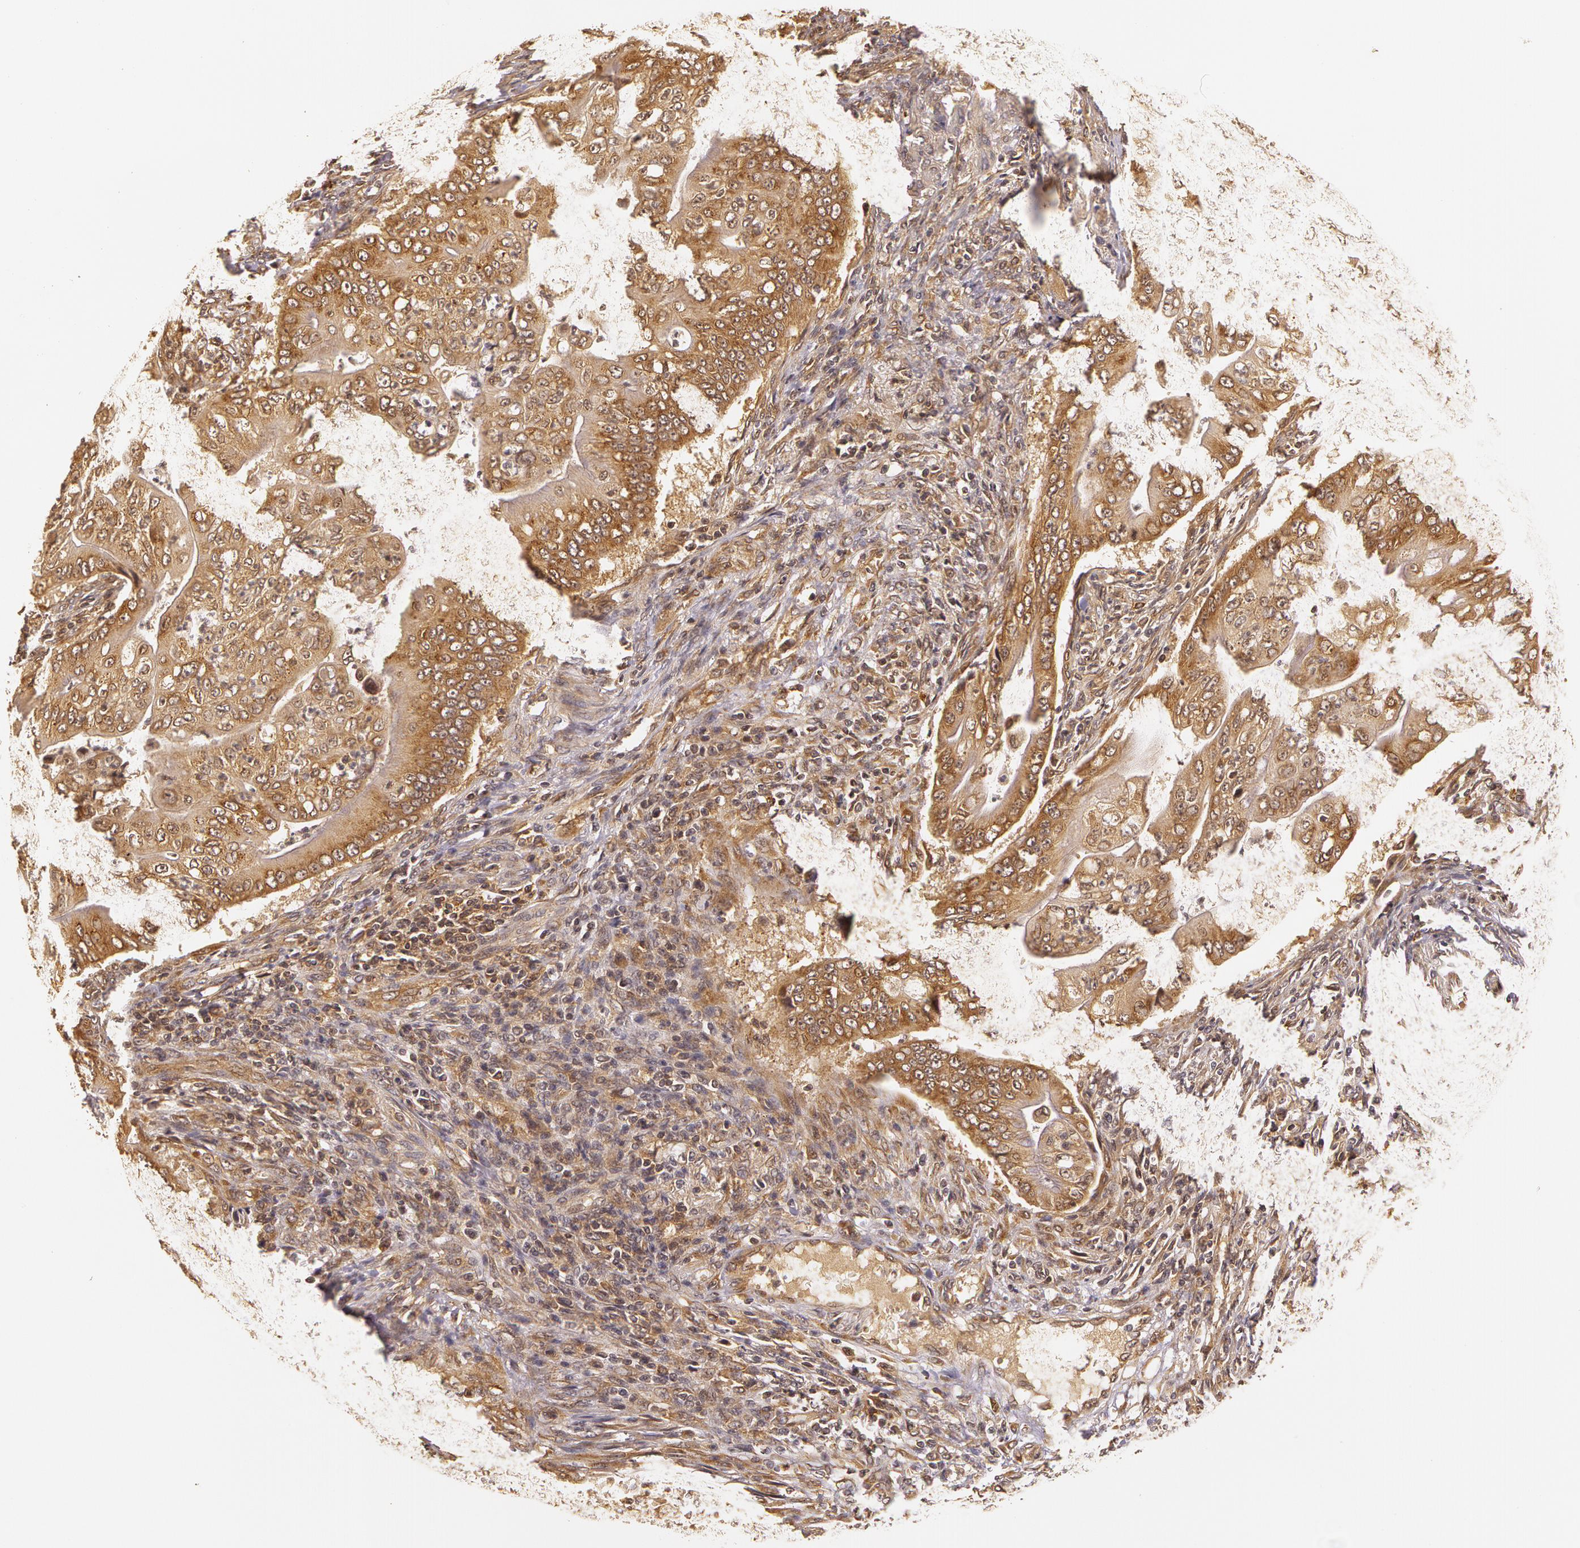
{"staining": {"intensity": "moderate", "quantity": ">75%", "location": "cytoplasmic/membranous"}, "tissue": "pancreatic cancer", "cell_type": "Tumor cells", "image_type": "cancer", "snomed": [{"axis": "morphology", "description": "Adenocarcinoma, NOS"}, {"axis": "topography", "description": "Pancreas"}], "caption": "Protein positivity by IHC shows moderate cytoplasmic/membranous positivity in about >75% of tumor cells in adenocarcinoma (pancreatic). The staining was performed using DAB (3,3'-diaminobenzidine) to visualize the protein expression in brown, while the nuclei were stained in blue with hematoxylin (Magnification: 20x).", "gene": "ASCC2", "patient": {"sex": "male", "age": 62}}